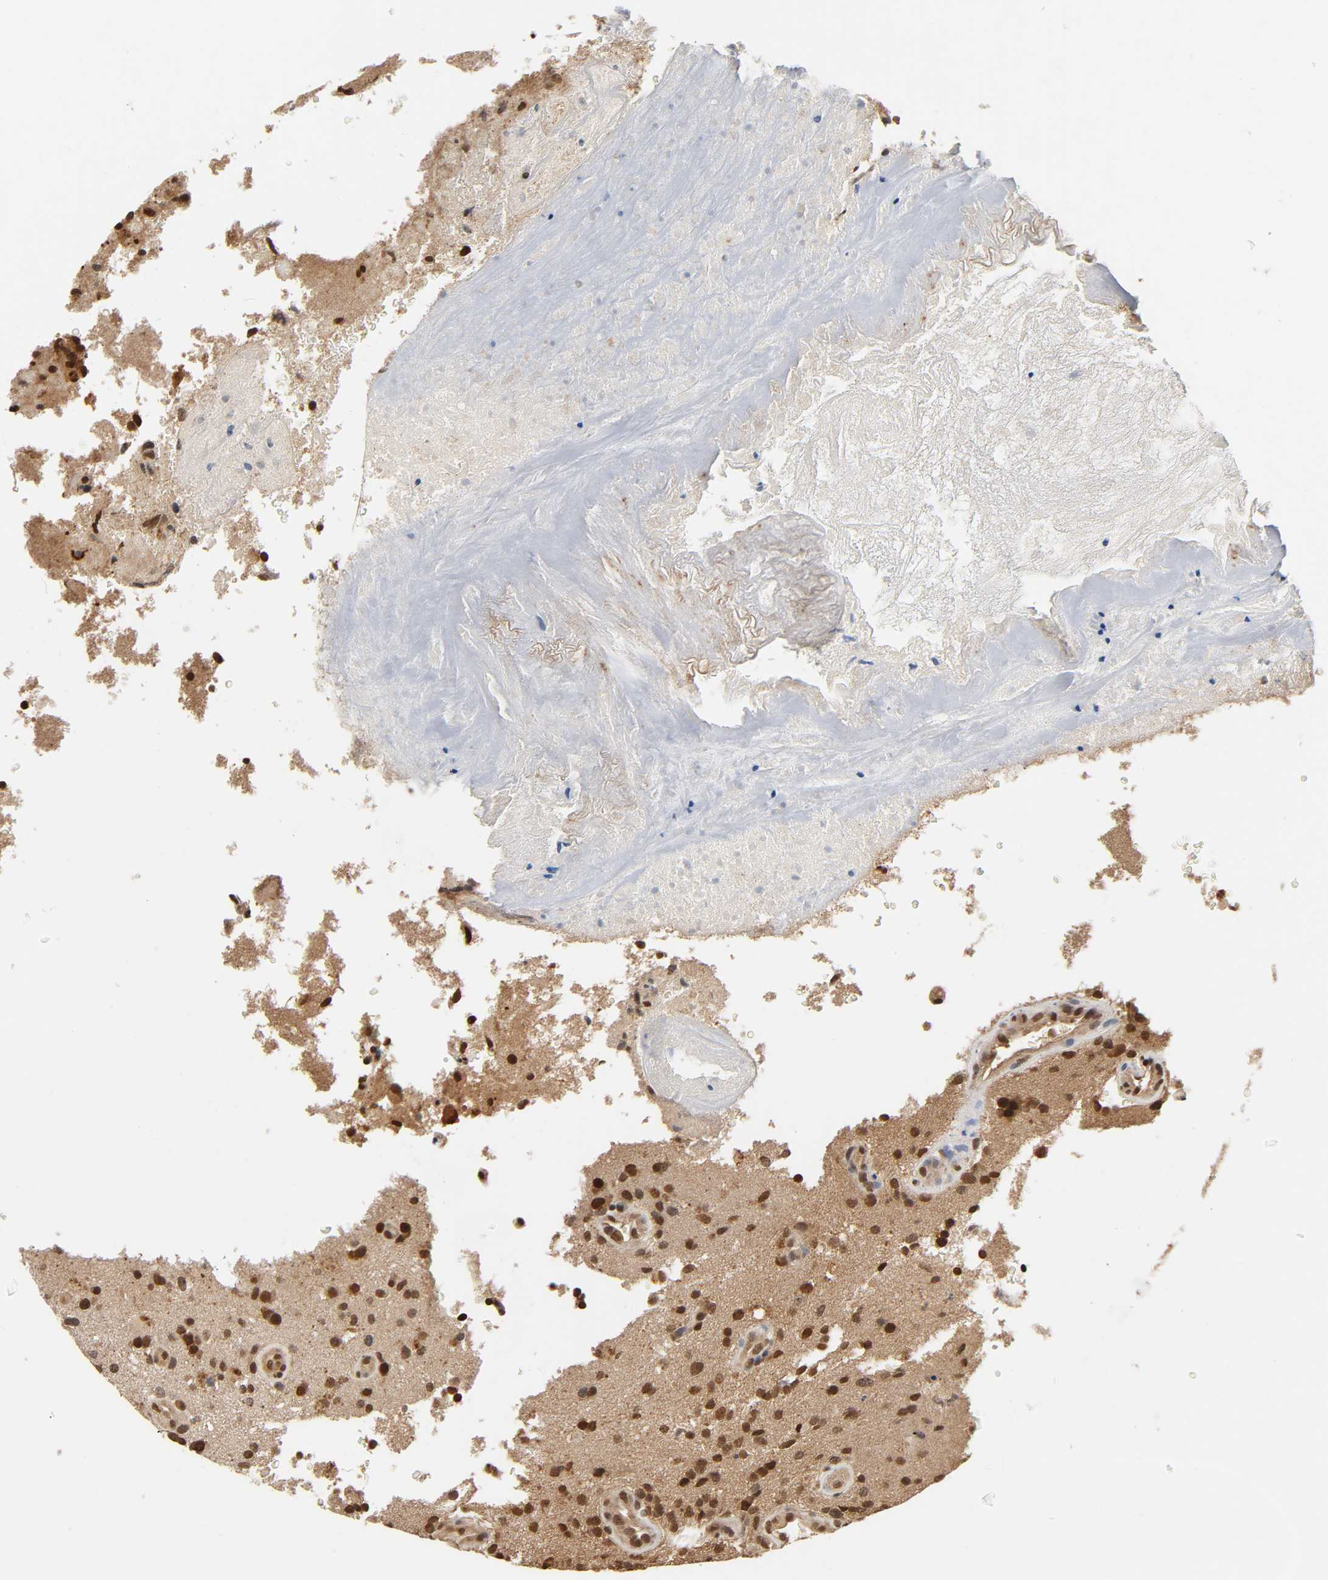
{"staining": {"intensity": "moderate", "quantity": ">75%", "location": "nuclear"}, "tissue": "glioma", "cell_type": "Tumor cells", "image_type": "cancer", "snomed": [{"axis": "morphology", "description": "Normal tissue, NOS"}, {"axis": "morphology", "description": "Glioma, malignant, High grade"}, {"axis": "topography", "description": "Cerebral cortex"}], "caption": "Glioma stained for a protein (brown) shows moderate nuclear positive expression in about >75% of tumor cells.", "gene": "UBC", "patient": {"sex": "male", "age": 75}}